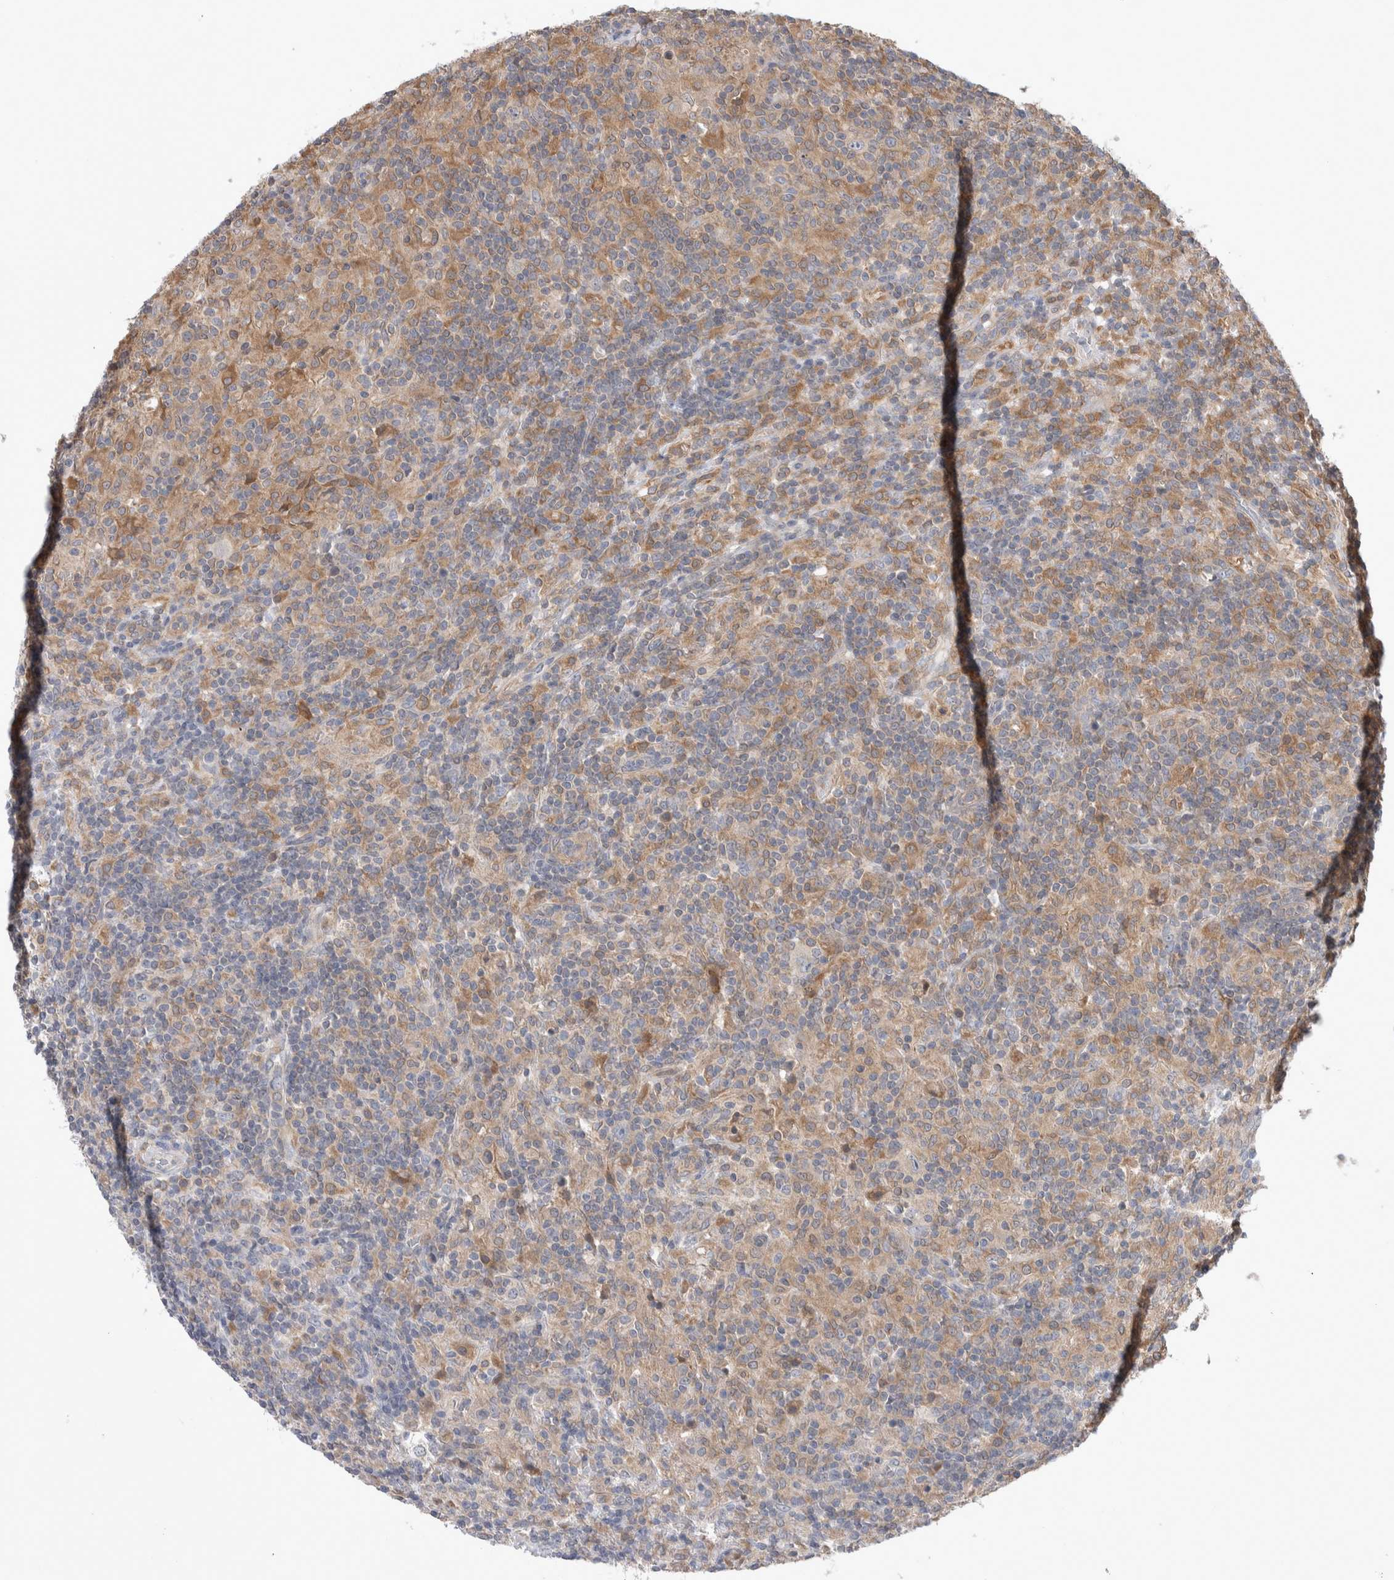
{"staining": {"intensity": "moderate", "quantity": "<25%", "location": "cytoplasmic/membranous"}, "tissue": "lymphoma", "cell_type": "Tumor cells", "image_type": "cancer", "snomed": [{"axis": "morphology", "description": "Hodgkin's disease, NOS"}, {"axis": "topography", "description": "Lymph node"}], "caption": "Moderate cytoplasmic/membranous protein expression is appreciated in about <25% of tumor cells in lymphoma.", "gene": "HTATIP2", "patient": {"sex": "male", "age": 70}}